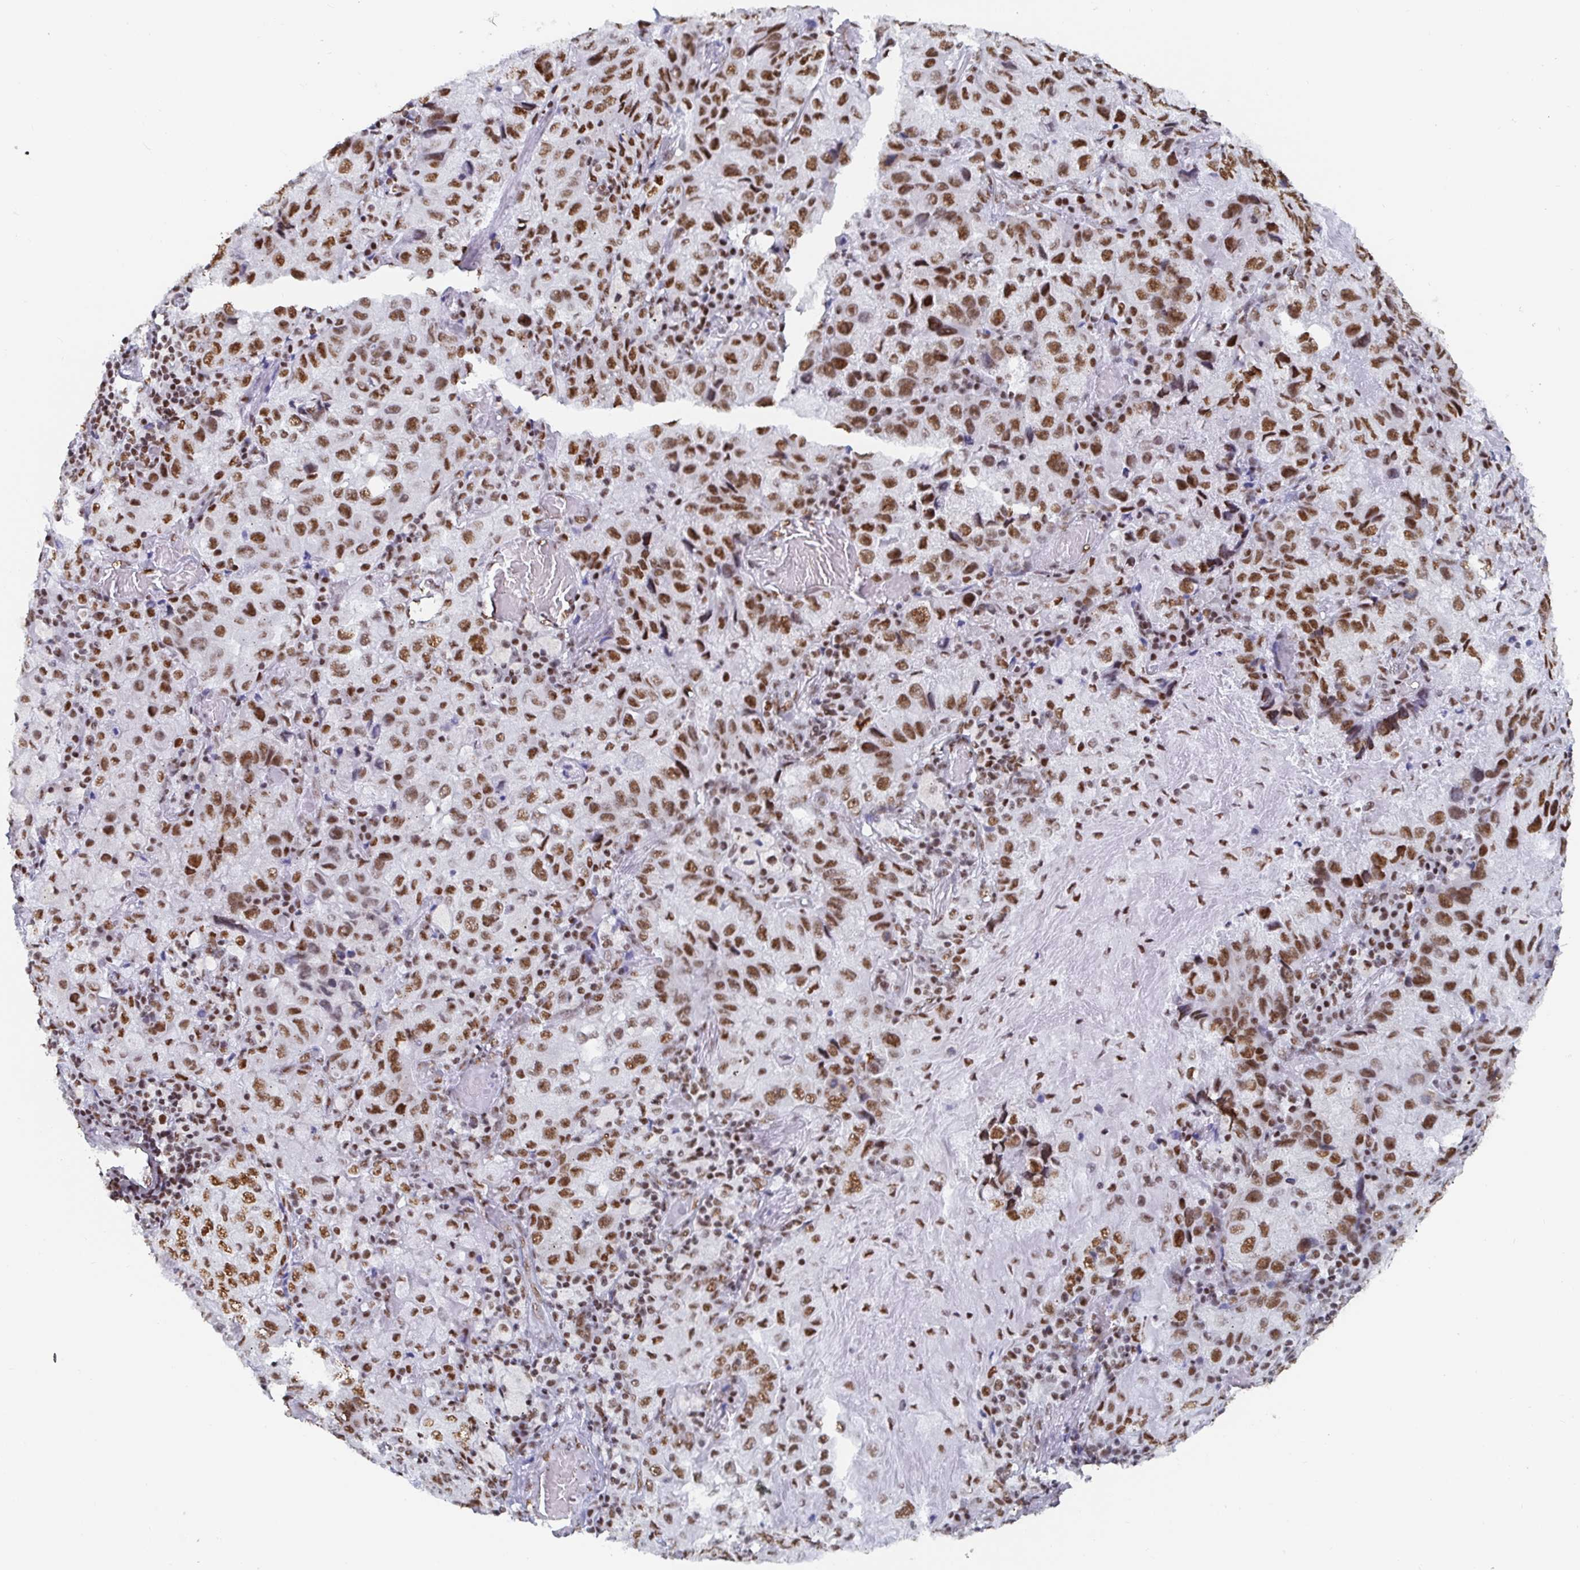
{"staining": {"intensity": "moderate", "quantity": ">75%", "location": "nuclear"}, "tissue": "lung cancer", "cell_type": "Tumor cells", "image_type": "cancer", "snomed": [{"axis": "morphology", "description": "Aneuploidy"}, {"axis": "morphology", "description": "Adenocarcinoma, NOS"}, {"axis": "morphology", "description": "Adenocarcinoma, metastatic, NOS"}, {"axis": "topography", "description": "Lymph node"}, {"axis": "topography", "description": "Lung"}], "caption": "Tumor cells reveal medium levels of moderate nuclear staining in approximately >75% of cells in human lung cancer (metastatic adenocarcinoma).", "gene": "EWSR1", "patient": {"sex": "female", "age": 48}}